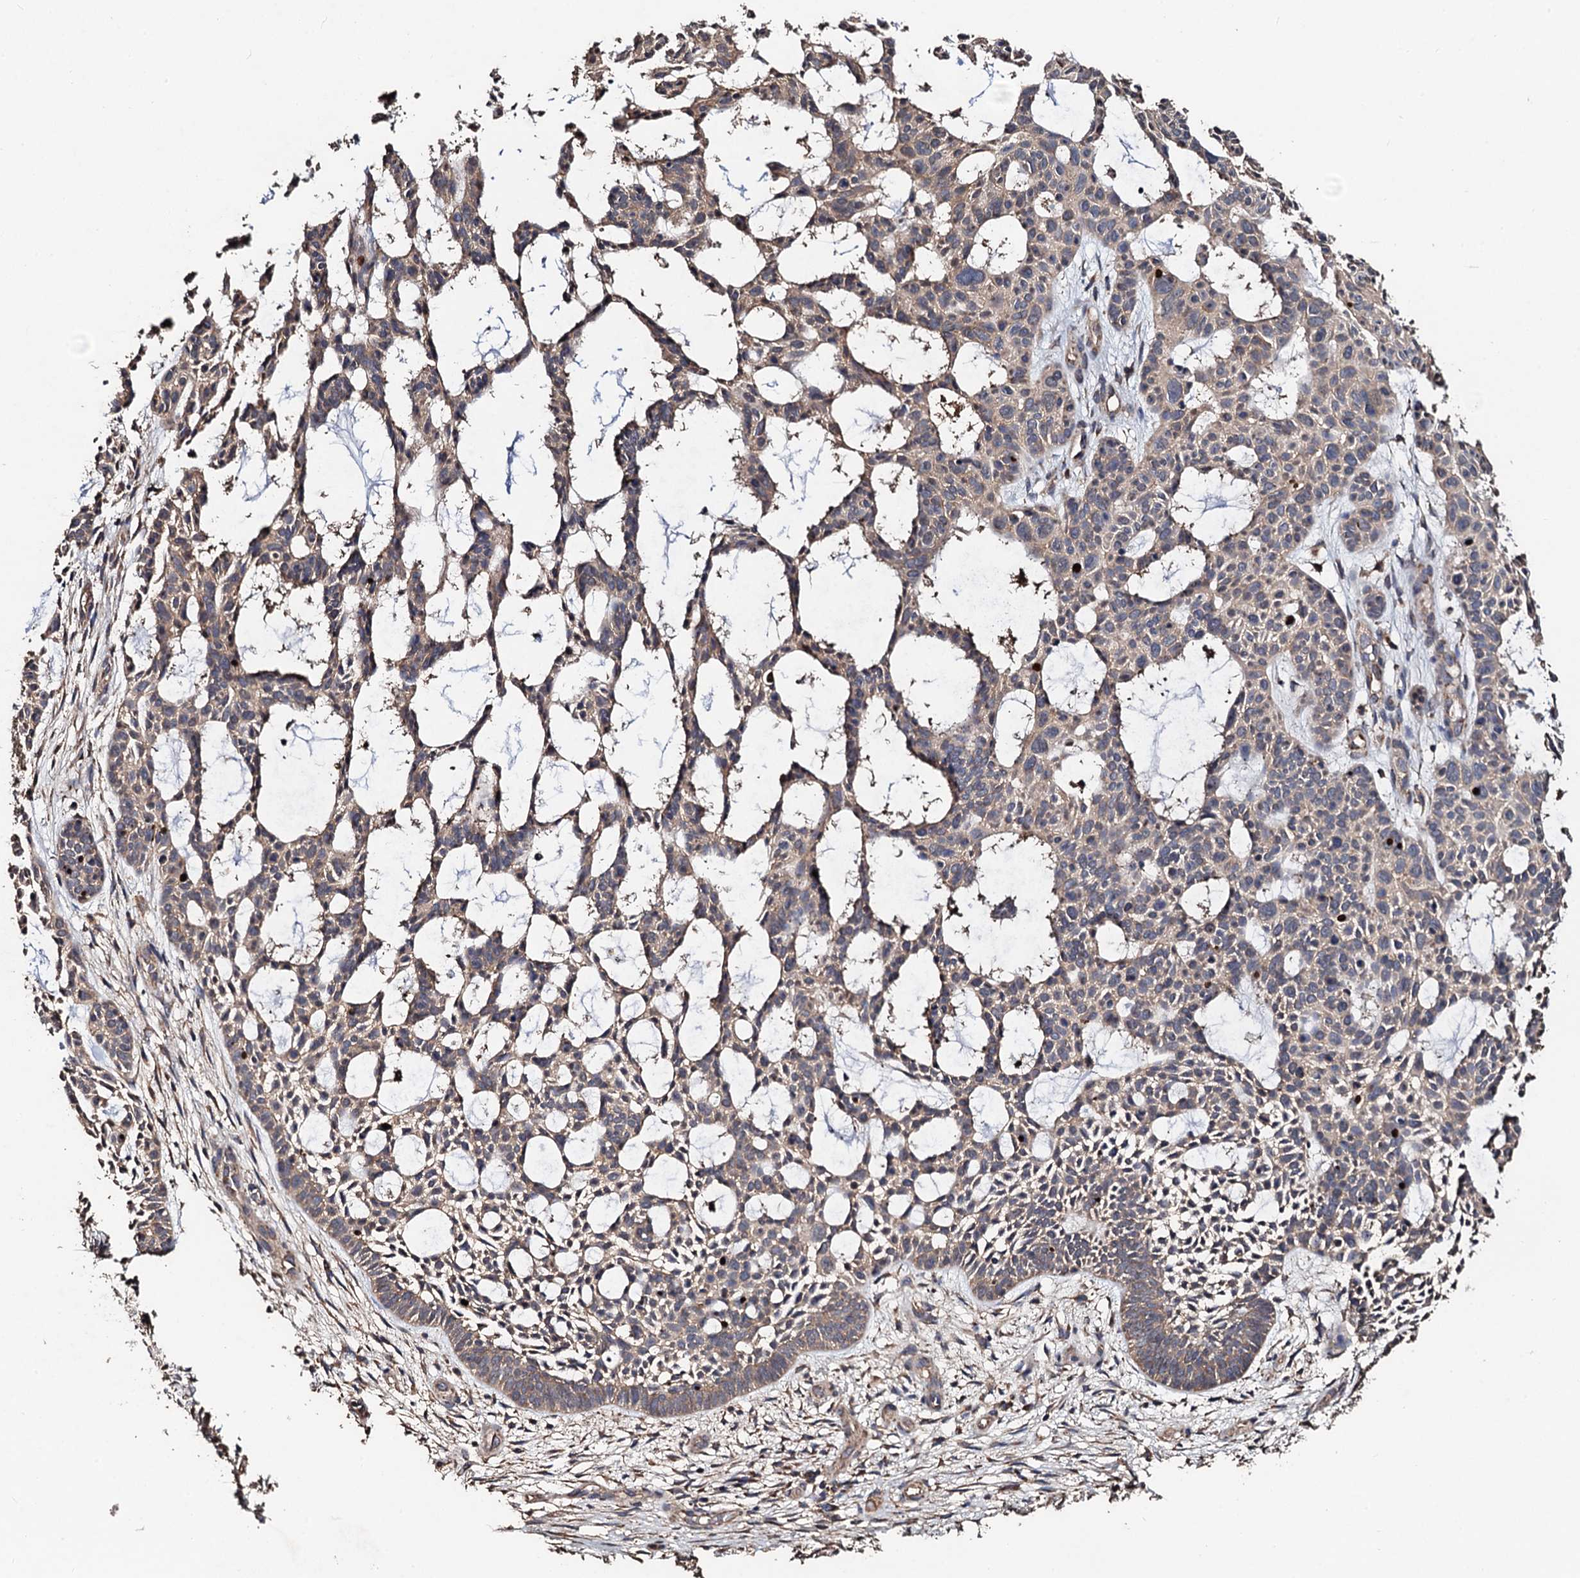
{"staining": {"intensity": "weak", "quantity": ">75%", "location": "cytoplasmic/membranous"}, "tissue": "skin cancer", "cell_type": "Tumor cells", "image_type": "cancer", "snomed": [{"axis": "morphology", "description": "Basal cell carcinoma"}, {"axis": "topography", "description": "Skin"}], "caption": "The photomicrograph reveals staining of skin basal cell carcinoma, revealing weak cytoplasmic/membranous protein staining (brown color) within tumor cells.", "gene": "PPTC7", "patient": {"sex": "male", "age": 89}}